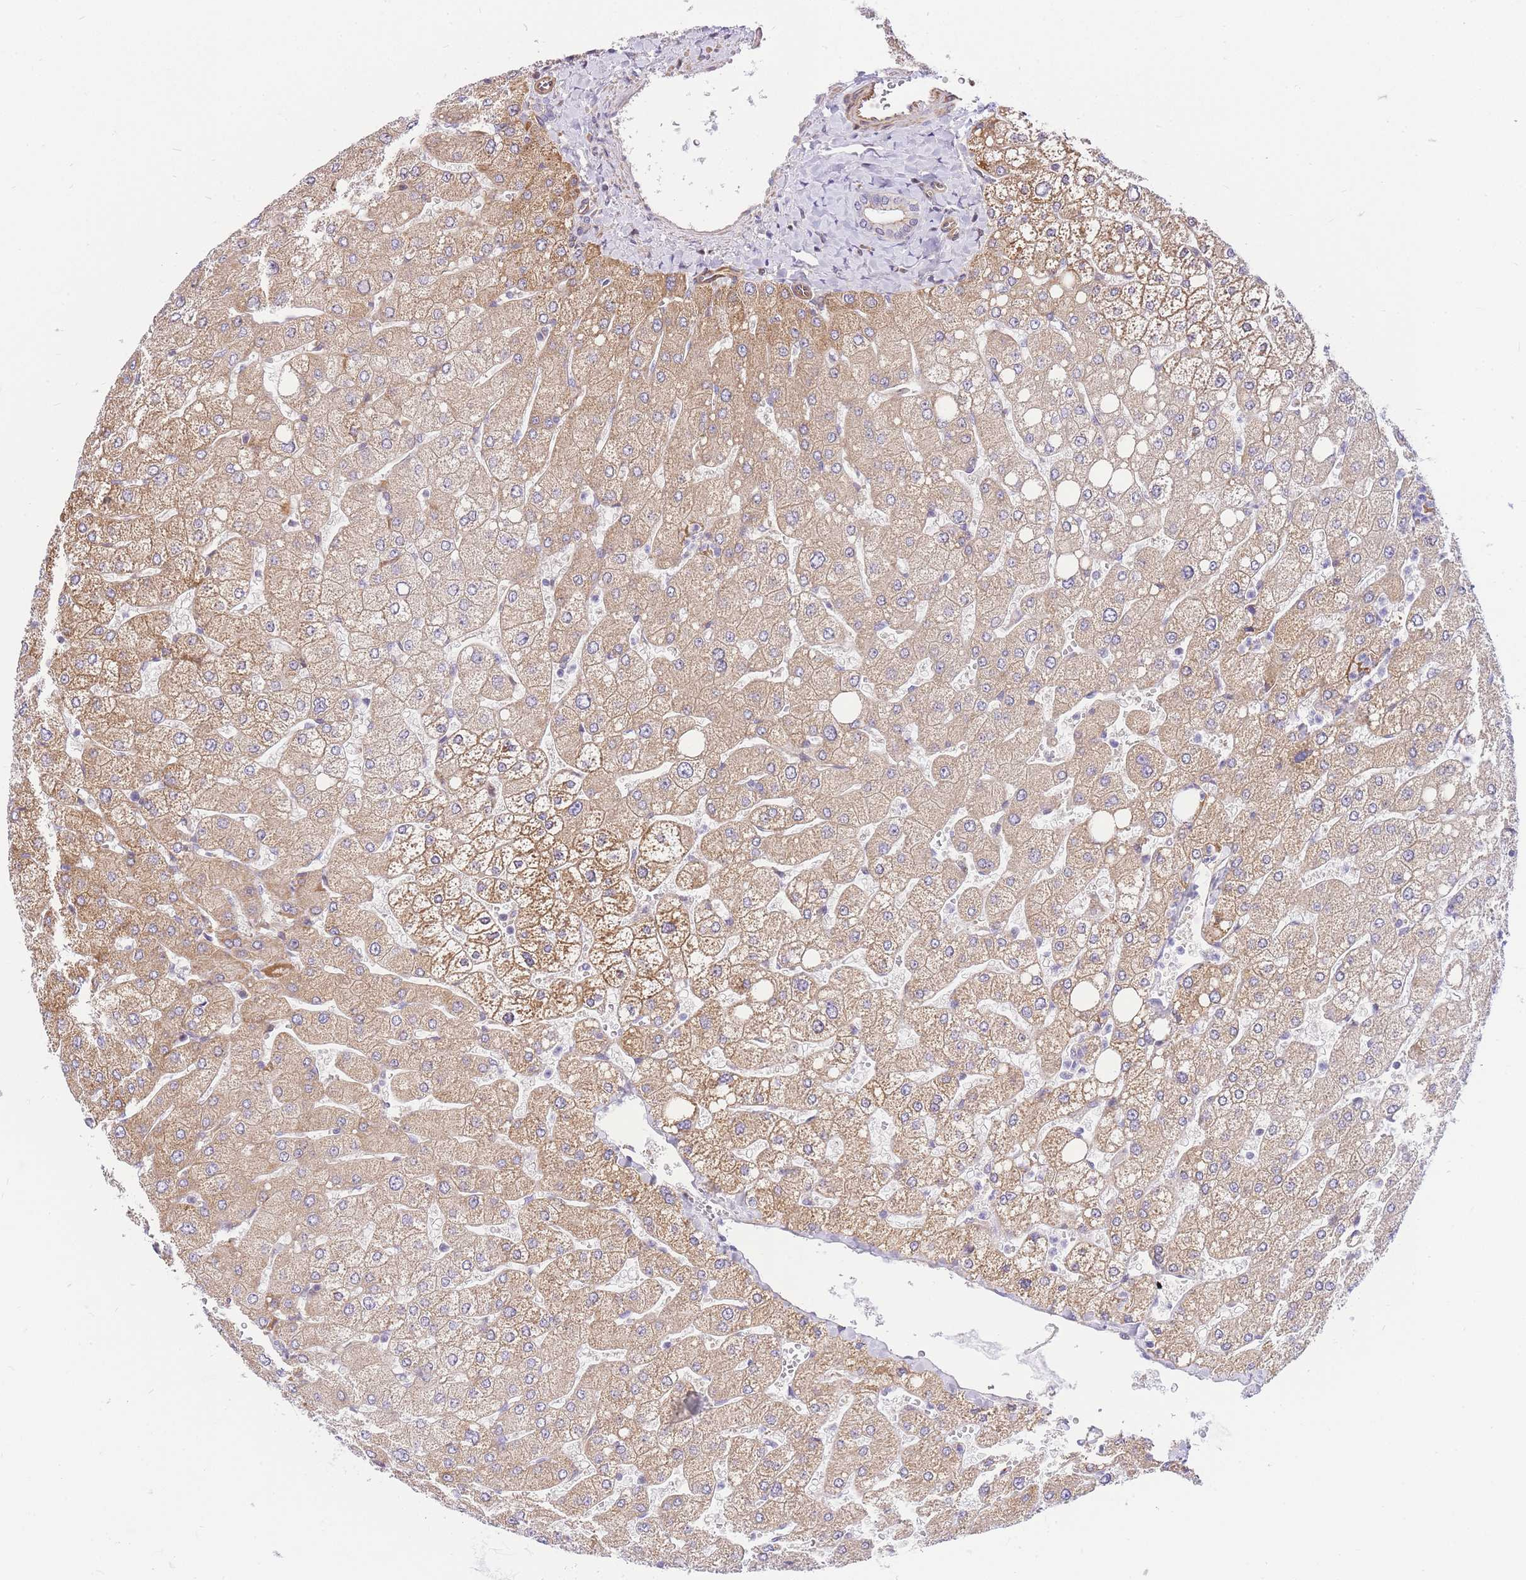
{"staining": {"intensity": "negative", "quantity": "none", "location": "none"}, "tissue": "liver", "cell_type": "Cholangiocytes", "image_type": "normal", "snomed": [{"axis": "morphology", "description": "Normal tissue, NOS"}, {"axis": "topography", "description": "Liver"}], "caption": "Image shows no significant protein positivity in cholangiocytes of unremarkable liver. (DAB (3,3'-diaminobenzidine) immunohistochemistry with hematoxylin counter stain).", "gene": "S100PBP", "patient": {"sex": "male", "age": 55}}